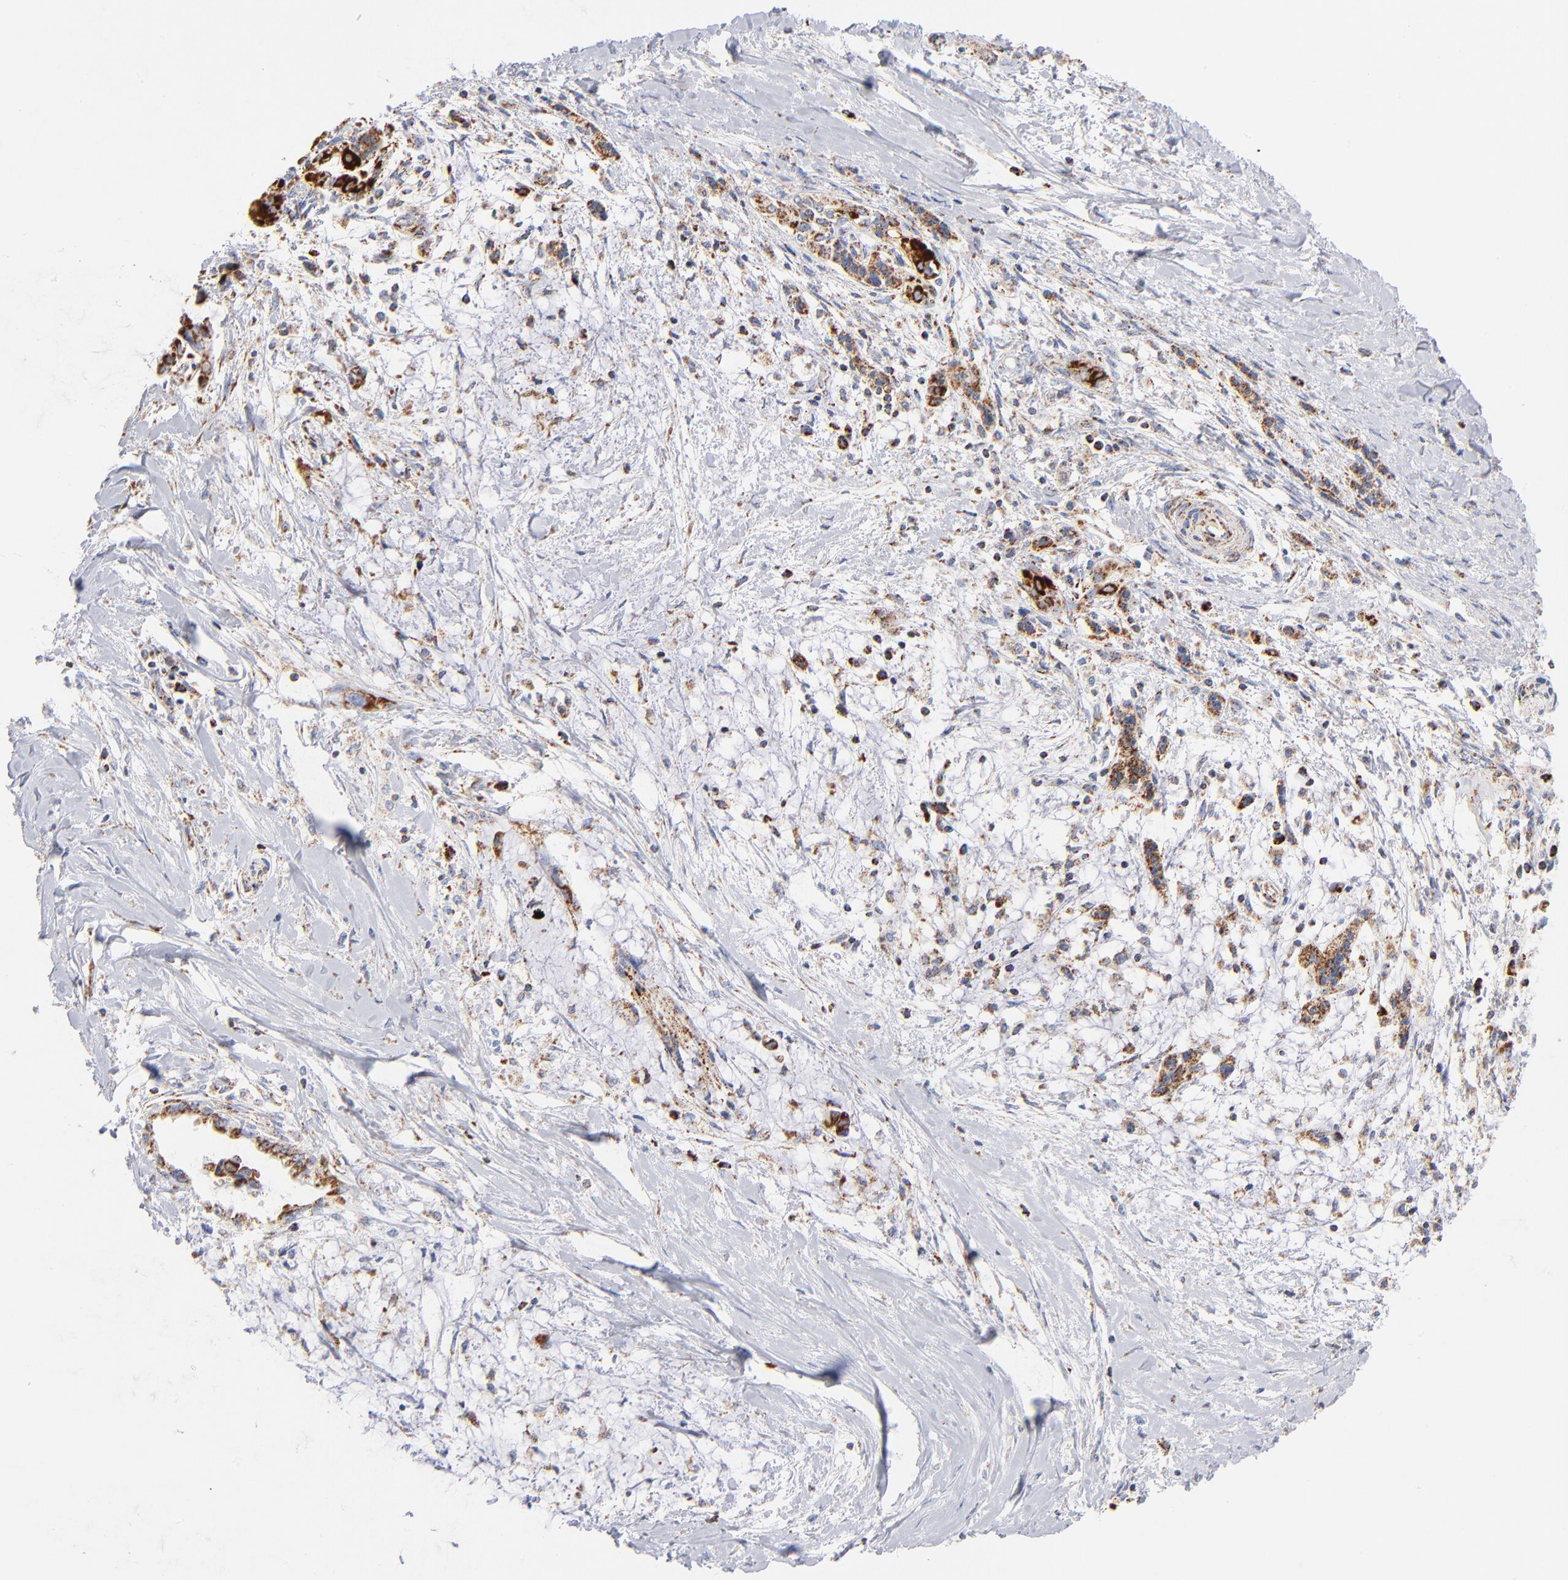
{"staining": {"intensity": "strong", "quantity": ">75%", "location": "cytoplasmic/membranous"}, "tissue": "pancreatic cancer", "cell_type": "Tumor cells", "image_type": "cancer", "snomed": [{"axis": "morphology", "description": "Adenocarcinoma, NOS"}, {"axis": "topography", "description": "Pancreas"}], "caption": "Strong cytoplasmic/membranous expression is seen in about >75% of tumor cells in pancreatic cancer.", "gene": "DLAT", "patient": {"sex": "female", "age": 64}}